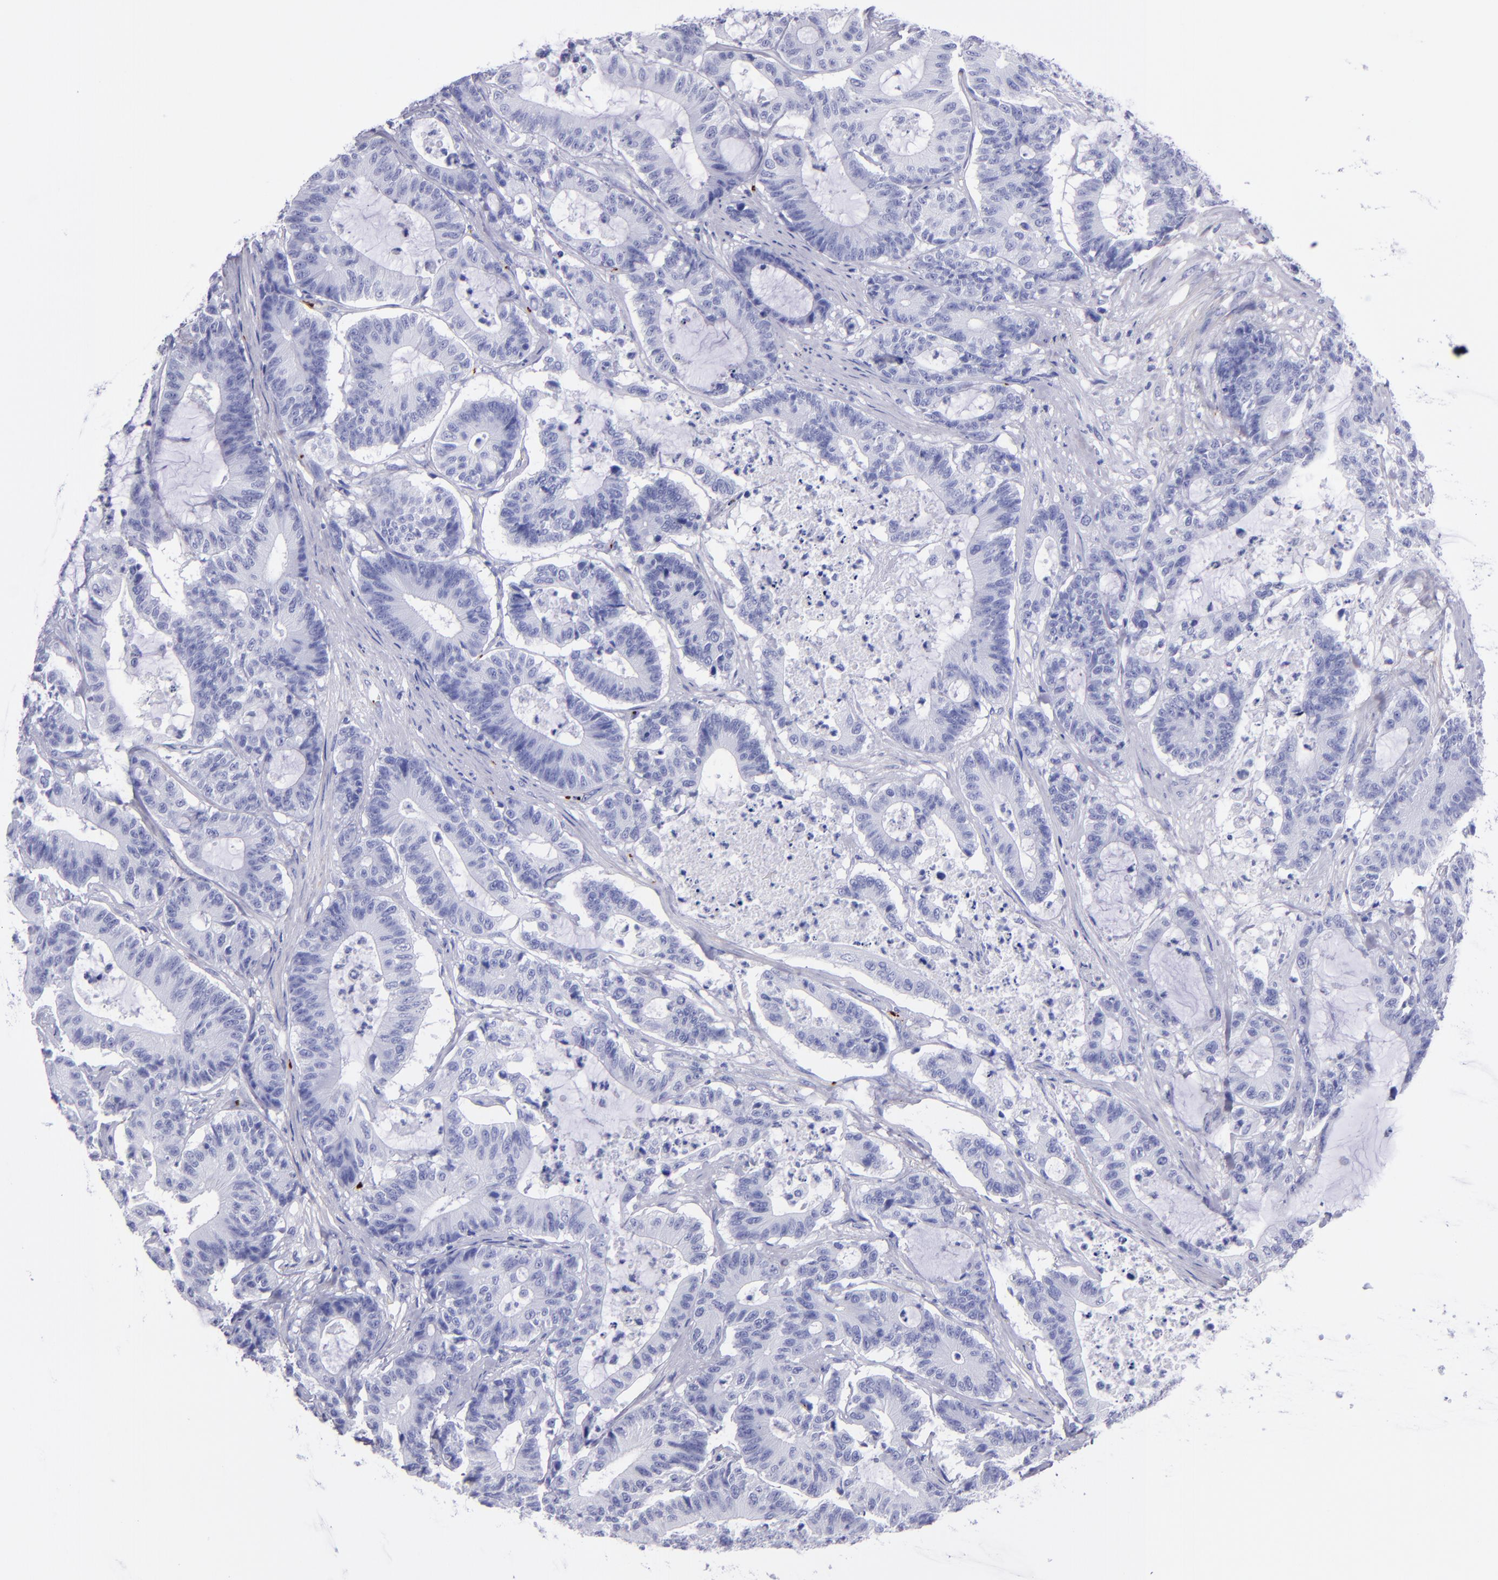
{"staining": {"intensity": "negative", "quantity": "none", "location": "none"}, "tissue": "colorectal cancer", "cell_type": "Tumor cells", "image_type": "cancer", "snomed": [{"axis": "morphology", "description": "Adenocarcinoma, NOS"}, {"axis": "topography", "description": "Colon"}], "caption": "The IHC micrograph has no significant positivity in tumor cells of colorectal cancer (adenocarcinoma) tissue.", "gene": "EFCAB13", "patient": {"sex": "female", "age": 84}}